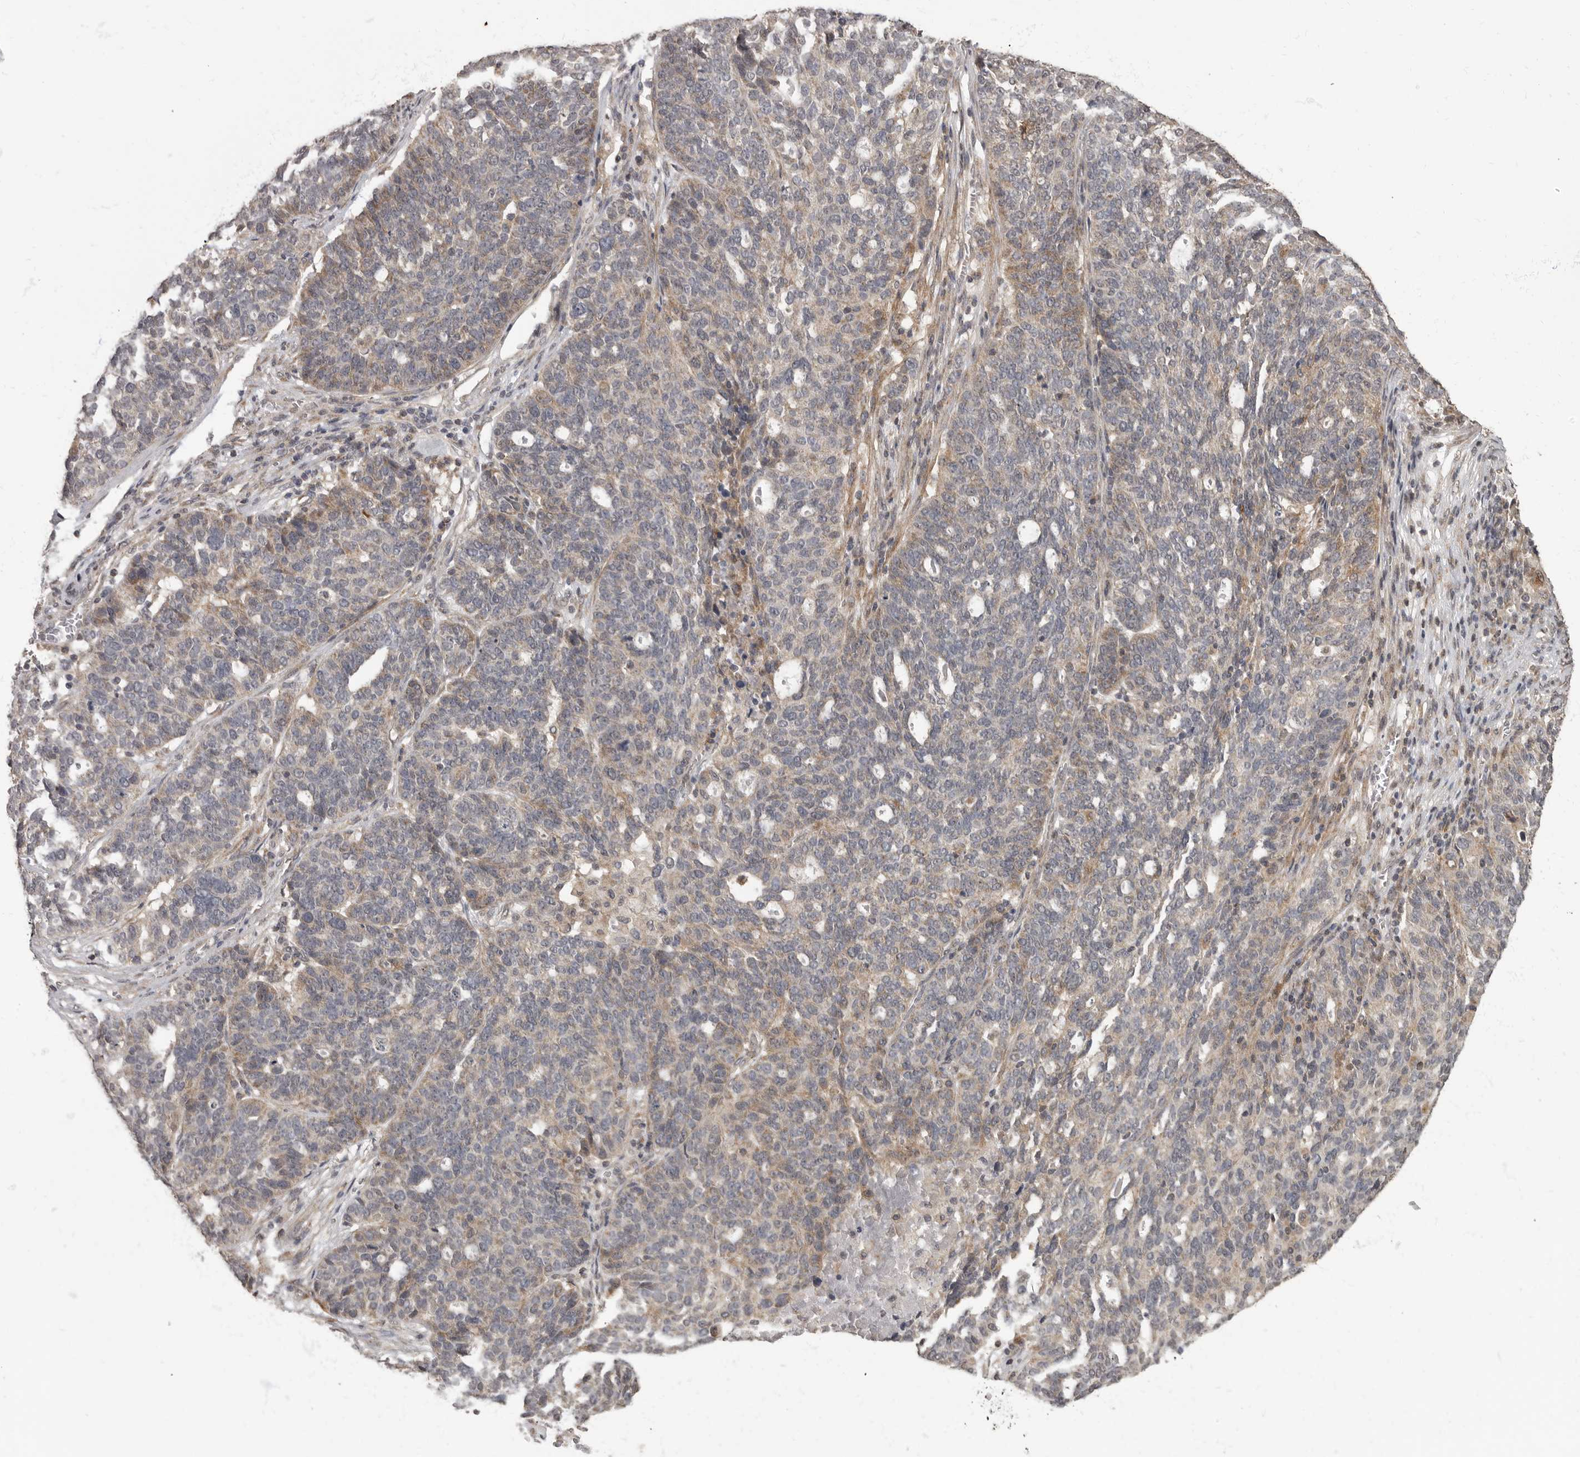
{"staining": {"intensity": "weak", "quantity": "<25%", "location": "cytoplasmic/membranous"}, "tissue": "ovarian cancer", "cell_type": "Tumor cells", "image_type": "cancer", "snomed": [{"axis": "morphology", "description": "Cystadenocarcinoma, serous, NOS"}, {"axis": "topography", "description": "Ovary"}], "caption": "High magnification brightfield microscopy of ovarian cancer stained with DAB (brown) and counterstained with hematoxylin (blue): tumor cells show no significant expression.", "gene": "MAFG", "patient": {"sex": "female", "age": 59}}